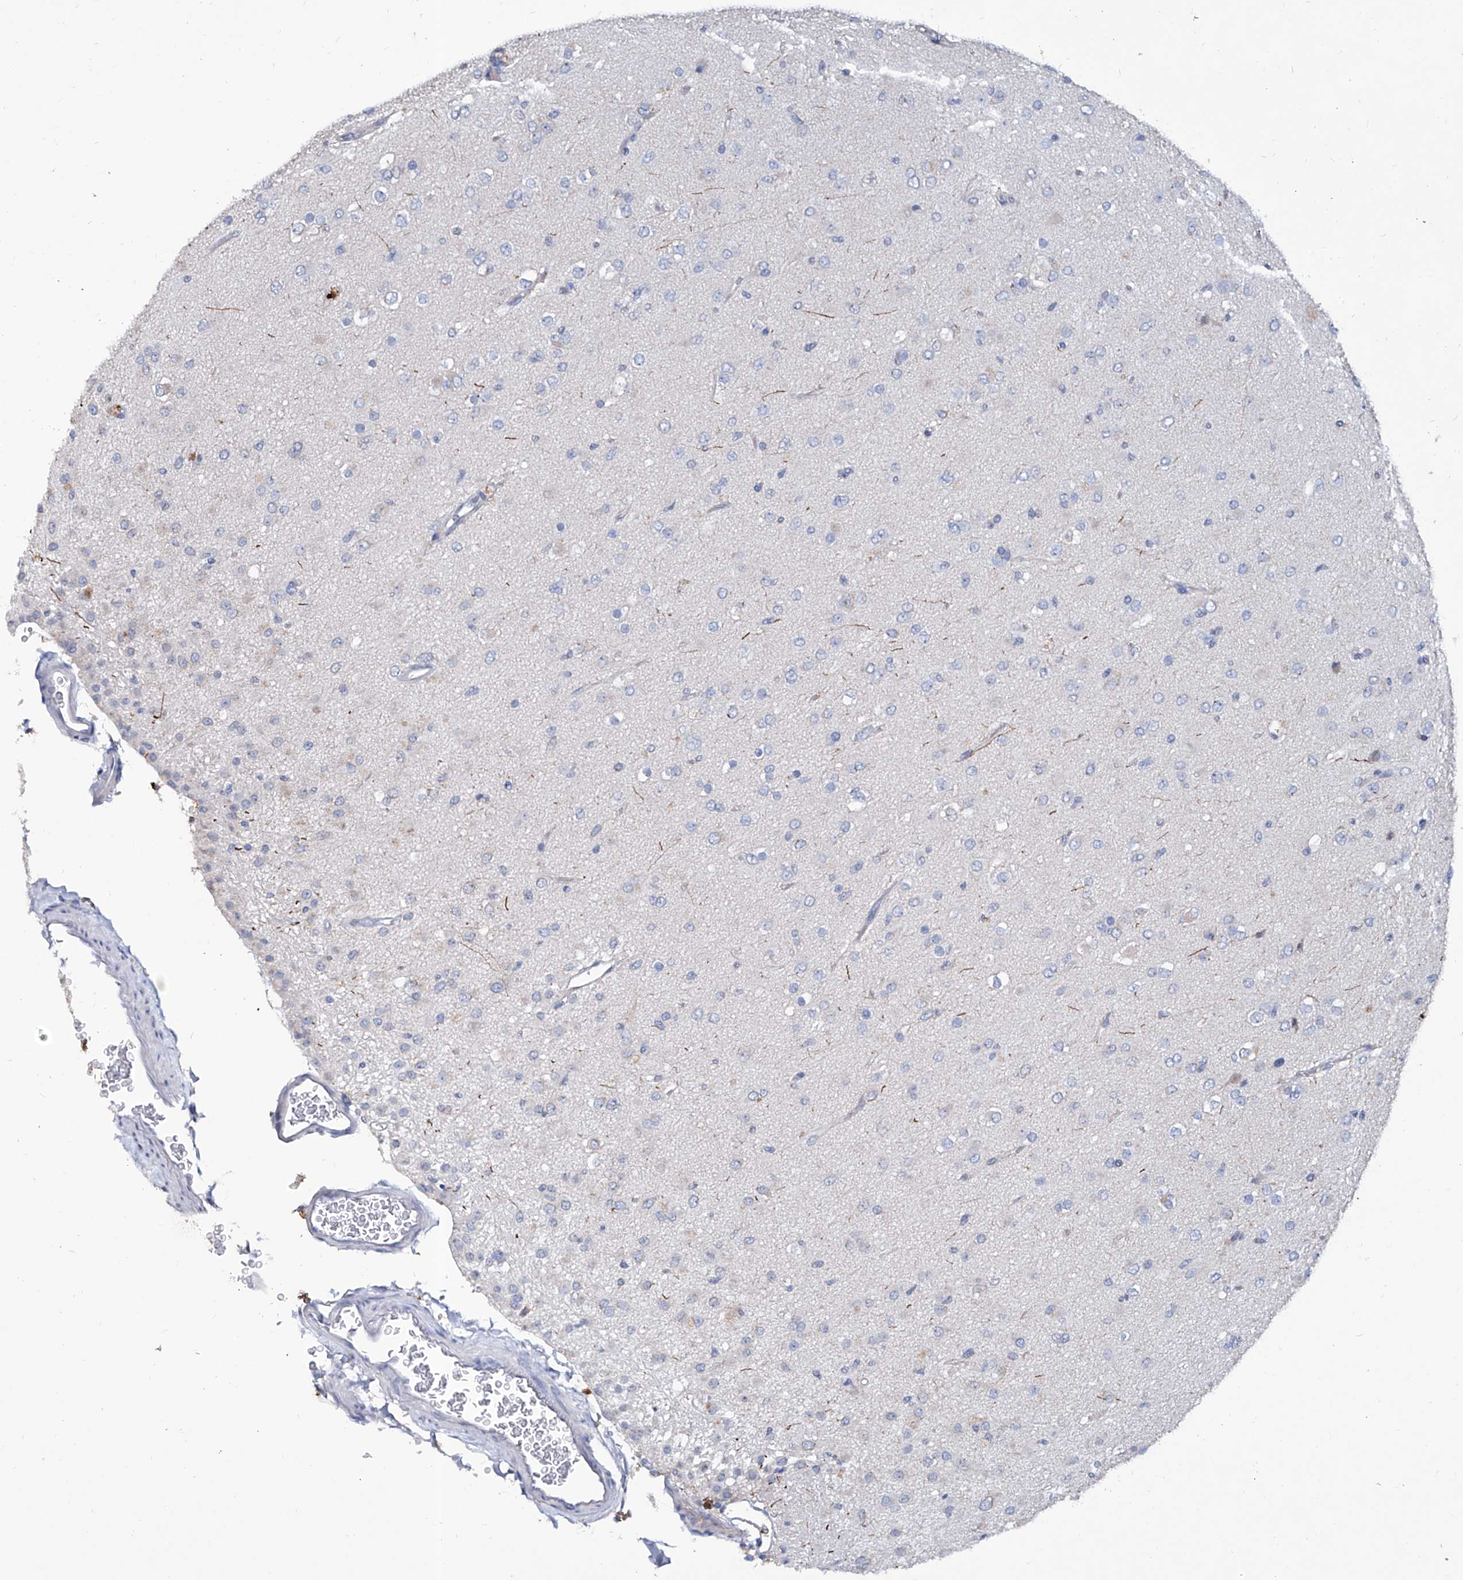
{"staining": {"intensity": "negative", "quantity": "none", "location": "none"}, "tissue": "glioma", "cell_type": "Tumor cells", "image_type": "cancer", "snomed": [{"axis": "morphology", "description": "Glioma, malignant, Low grade"}, {"axis": "topography", "description": "Brain"}], "caption": "A high-resolution histopathology image shows immunohistochemistry (IHC) staining of malignant glioma (low-grade), which shows no significant staining in tumor cells.", "gene": "KLHL17", "patient": {"sex": "male", "age": 65}}